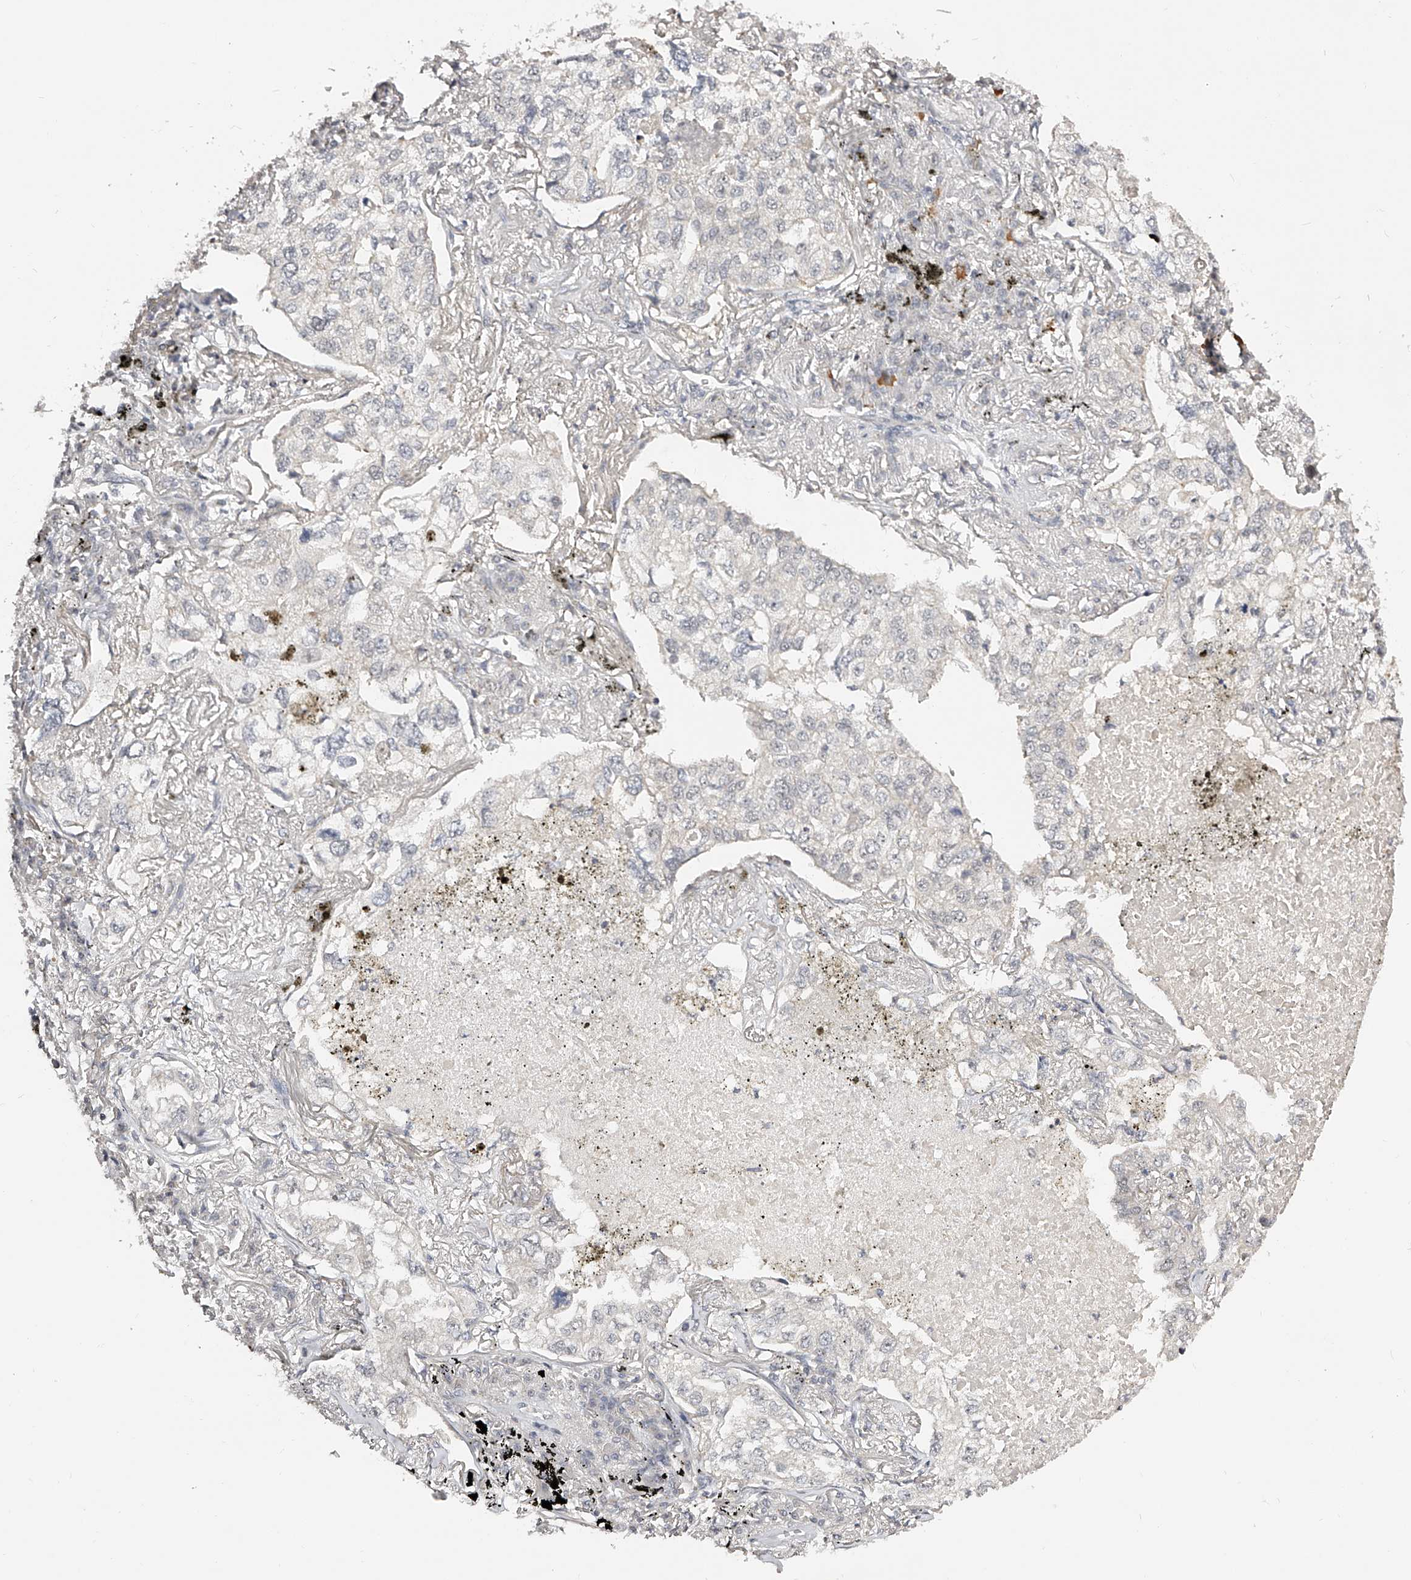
{"staining": {"intensity": "negative", "quantity": "none", "location": "none"}, "tissue": "lung cancer", "cell_type": "Tumor cells", "image_type": "cancer", "snomed": [{"axis": "morphology", "description": "Adenocarcinoma, NOS"}, {"axis": "topography", "description": "Lung"}], "caption": "Lung cancer was stained to show a protein in brown. There is no significant positivity in tumor cells. (DAB immunohistochemistry, high magnification).", "gene": "ZNF789", "patient": {"sex": "male", "age": 65}}